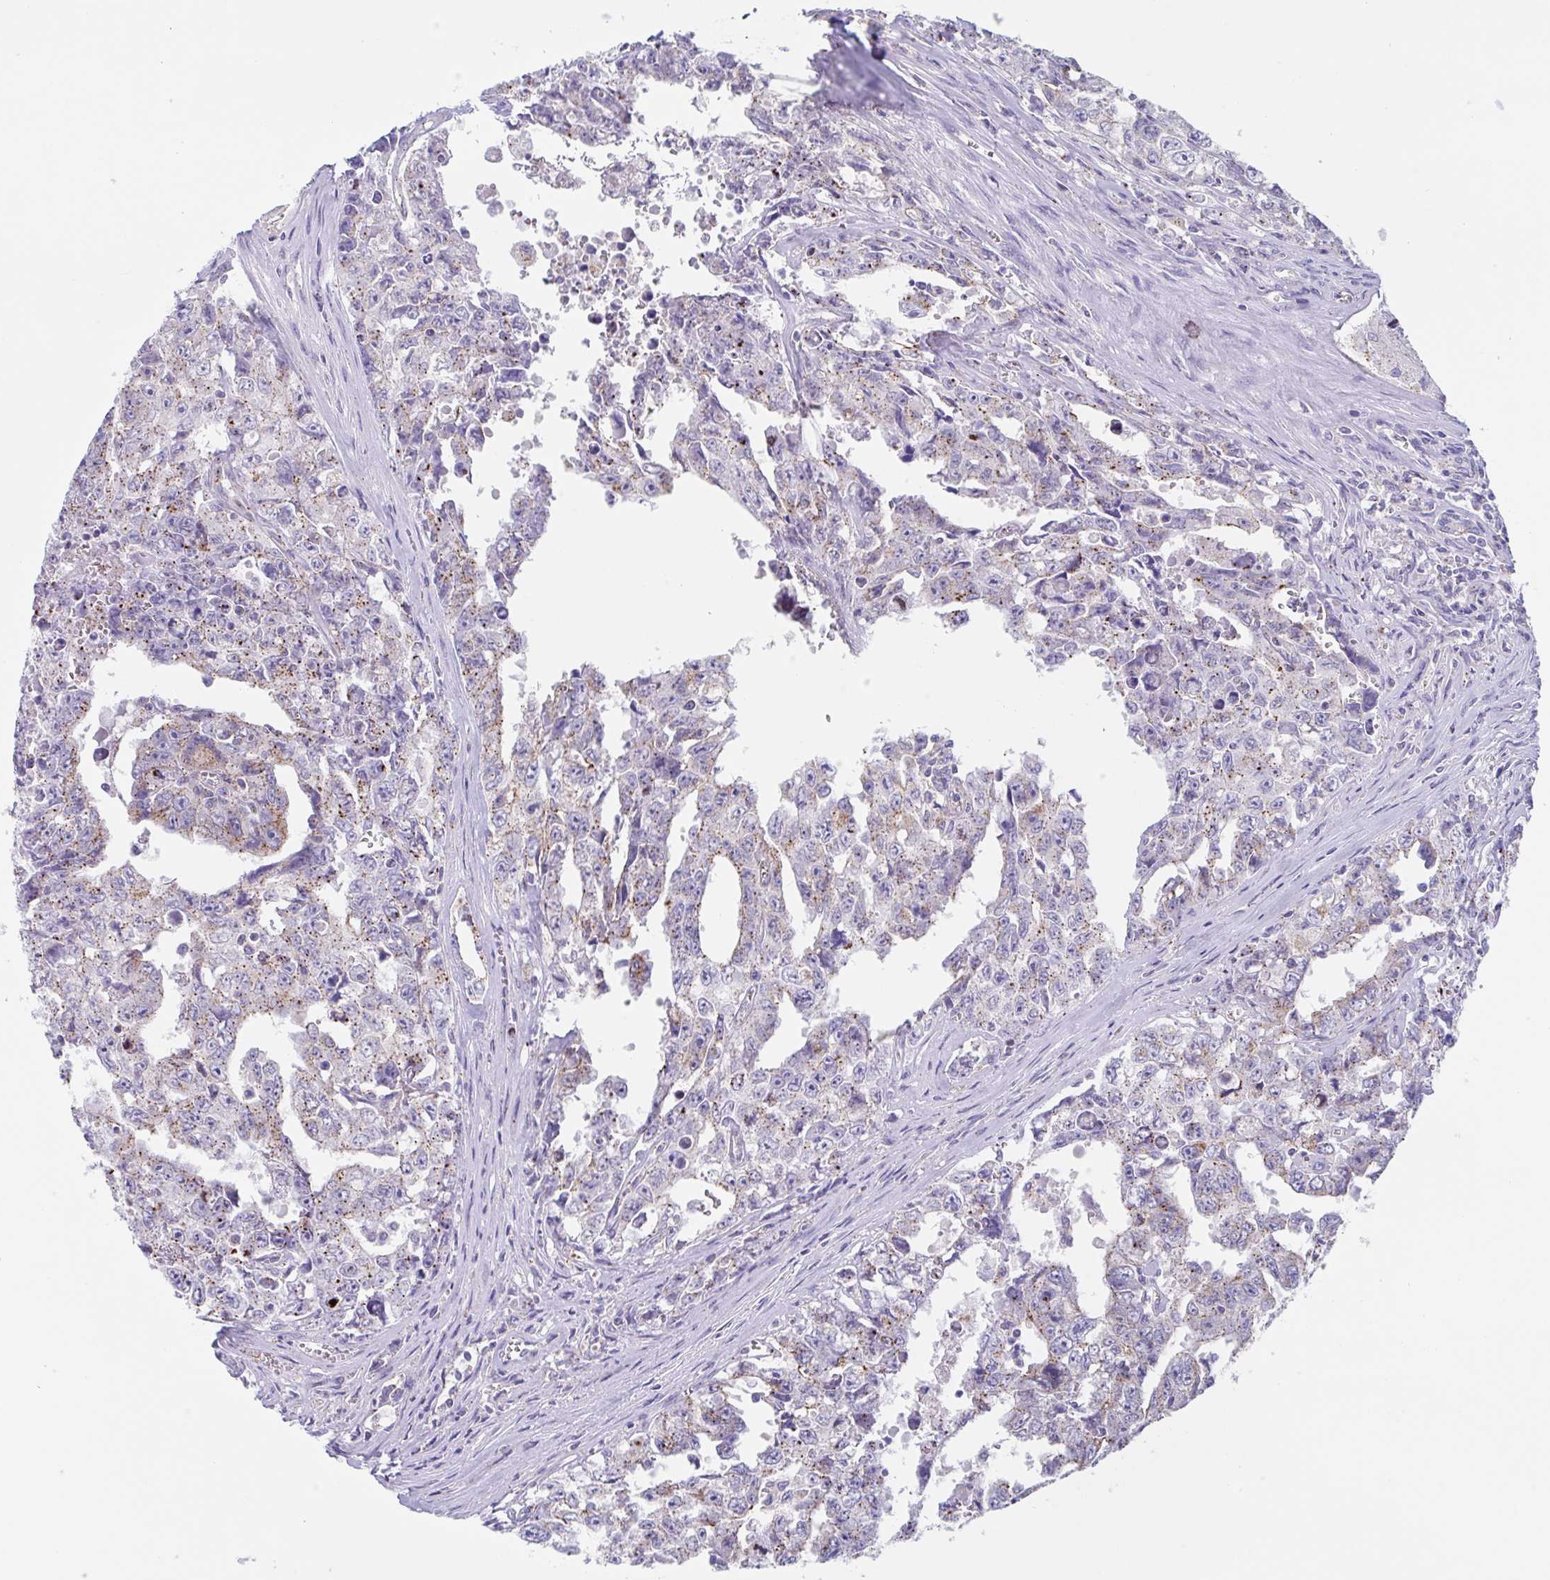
{"staining": {"intensity": "moderate", "quantity": "25%-75%", "location": "cytoplasmic/membranous"}, "tissue": "testis cancer", "cell_type": "Tumor cells", "image_type": "cancer", "snomed": [{"axis": "morphology", "description": "Carcinoma, Embryonal, NOS"}, {"axis": "topography", "description": "Testis"}], "caption": "A brown stain highlights moderate cytoplasmic/membranous staining of a protein in human testis cancer (embryonal carcinoma) tumor cells.", "gene": "CHMP5", "patient": {"sex": "male", "age": 24}}